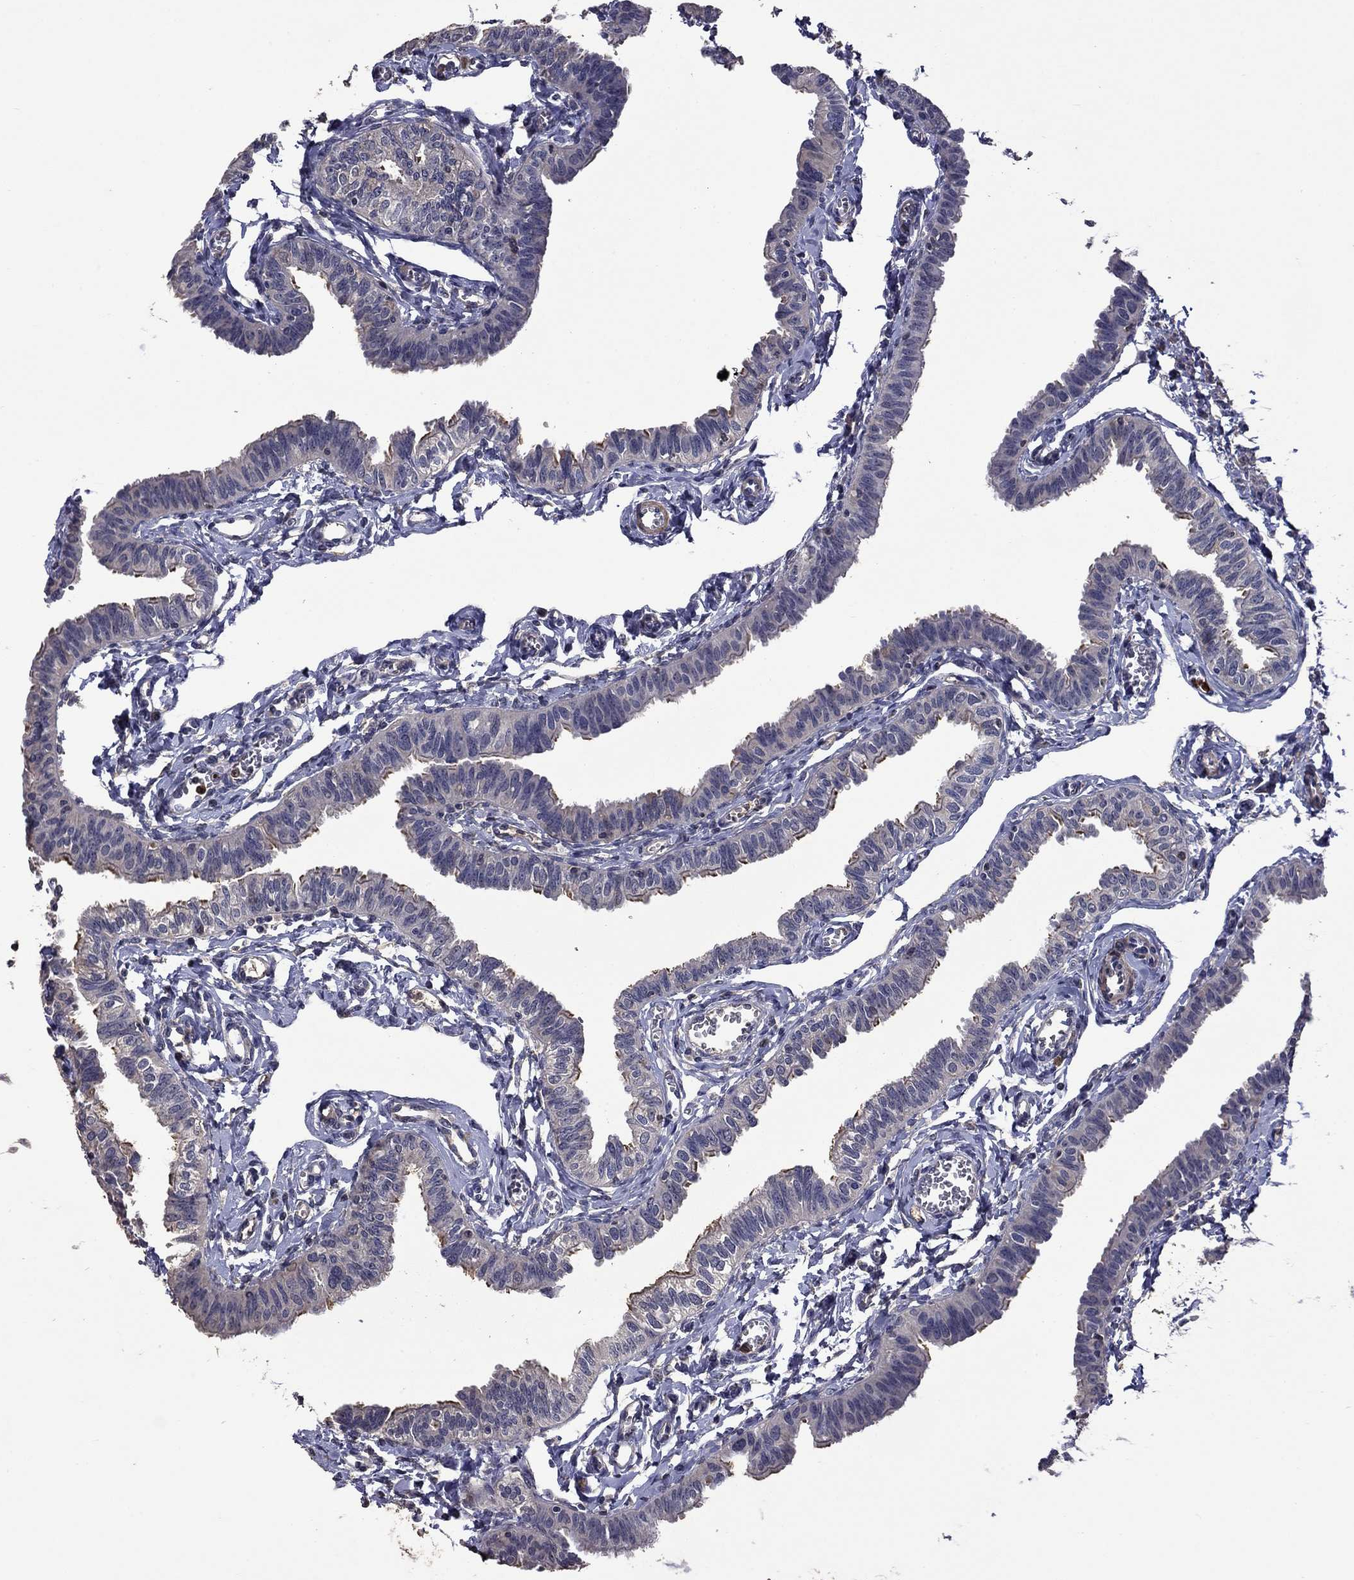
{"staining": {"intensity": "negative", "quantity": "none", "location": "none"}, "tissue": "fallopian tube", "cell_type": "Glandular cells", "image_type": "normal", "snomed": [{"axis": "morphology", "description": "Normal tissue, NOS"}, {"axis": "topography", "description": "Fallopian tube"}], "caption": "DAB (3,3'-diaminobenzidine) immunohistochemical staining of benign fallopian tube demonstrates no significant staining in glandular cells.", "gene": "SATB1", "patient": {"sex": "female", "age": 54}}